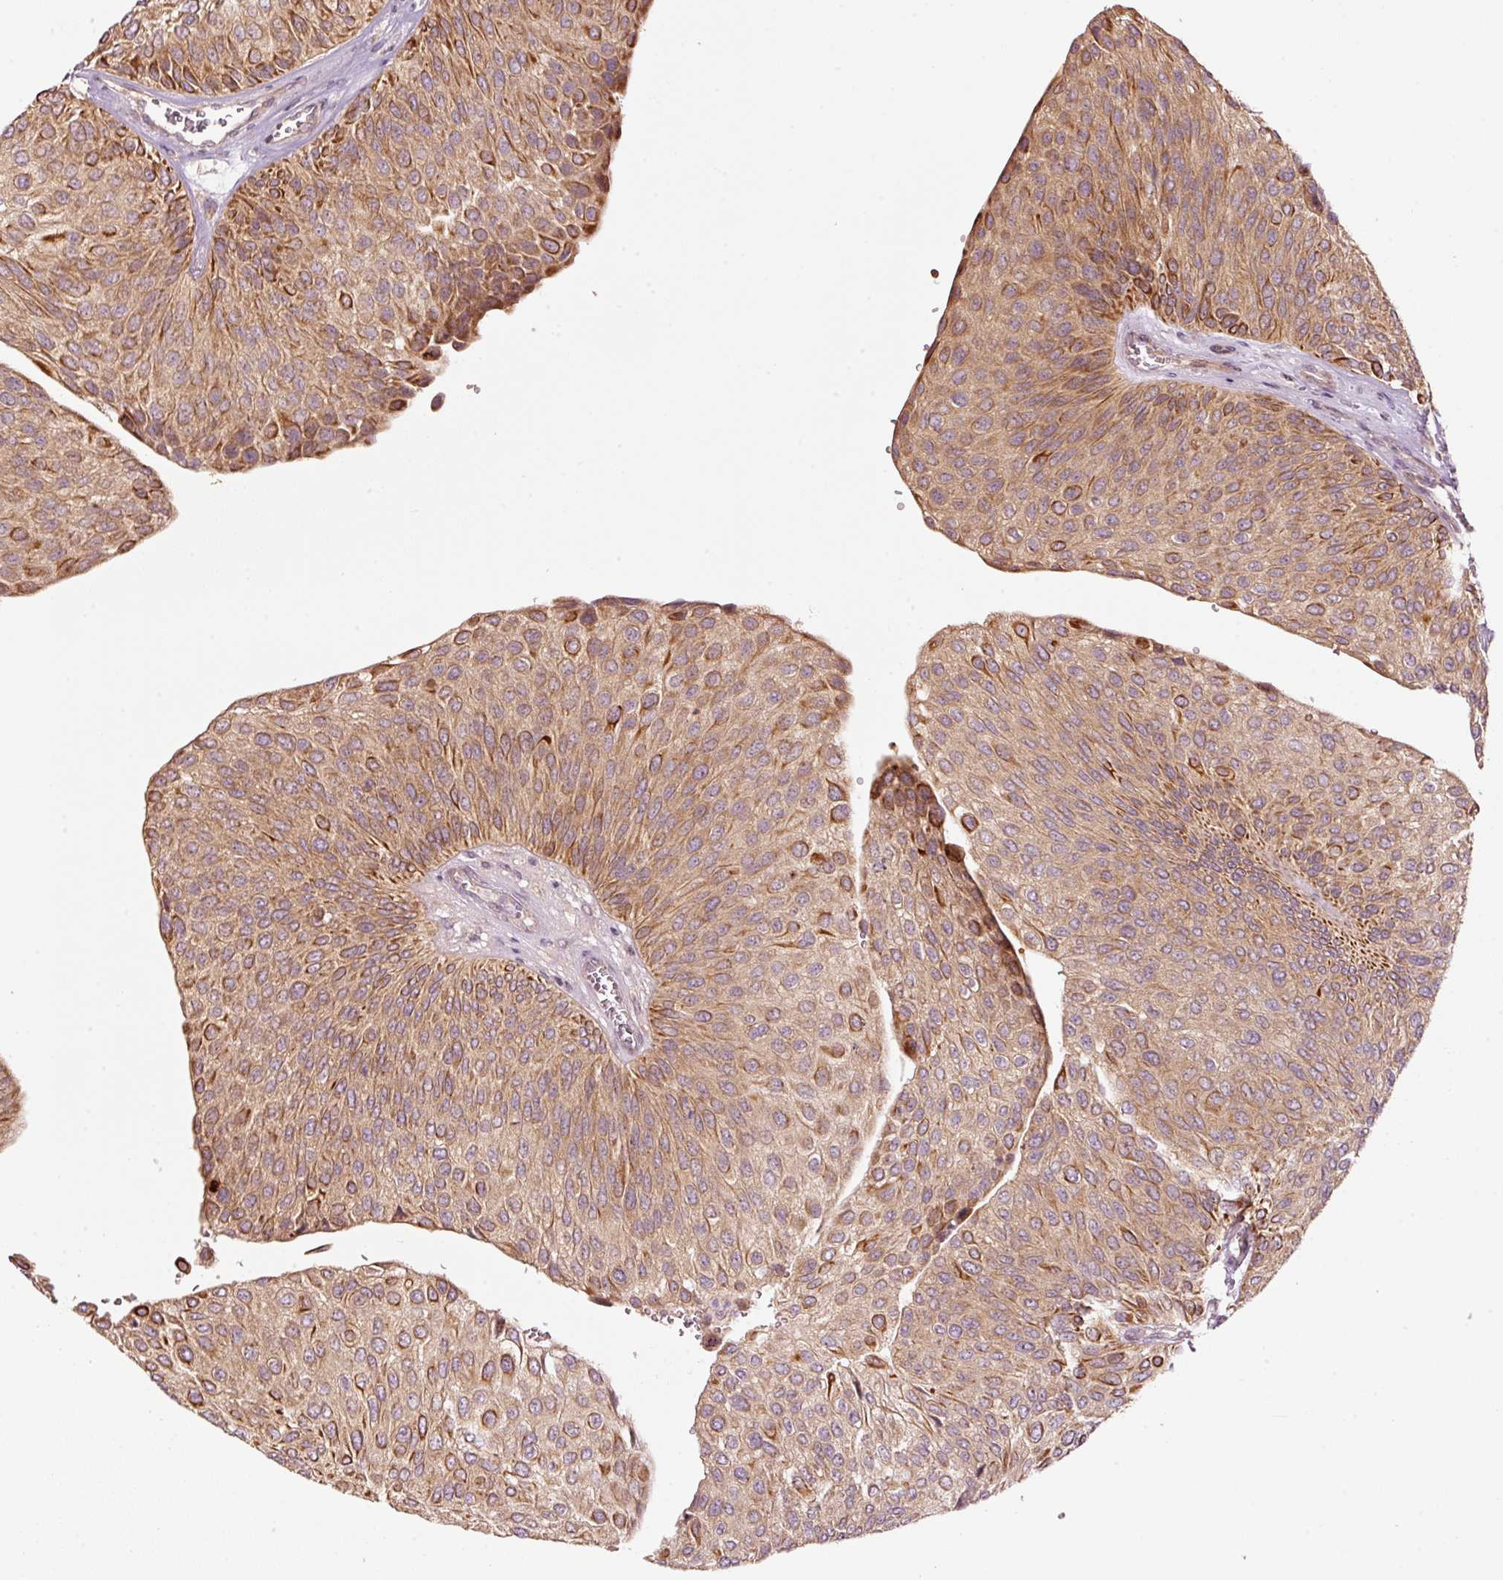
{"staining": {"intensity": "moderate", "quantity": ">75%", "location": "cytoplasmic/membranous"}, "tissue": "urothelial cancer", "cell_type": "Tumor cells", "image_type": "cancer", "snomed": [{"axis": "morphology", "description": "Urothelial carcinoma, NOS"}, {"axis": "topography", "description": "Urinary bladder"}], "caption": "Immunohistochemistry micrograph of human urothelial cancer stained for a protein (brown), which exhibits medium levels of moderate cytoplasmic/membranous positivity in approximately >75% of tumor cells.", "gene": "MAP10", "patient": {"sex": "male", "age": 67}}